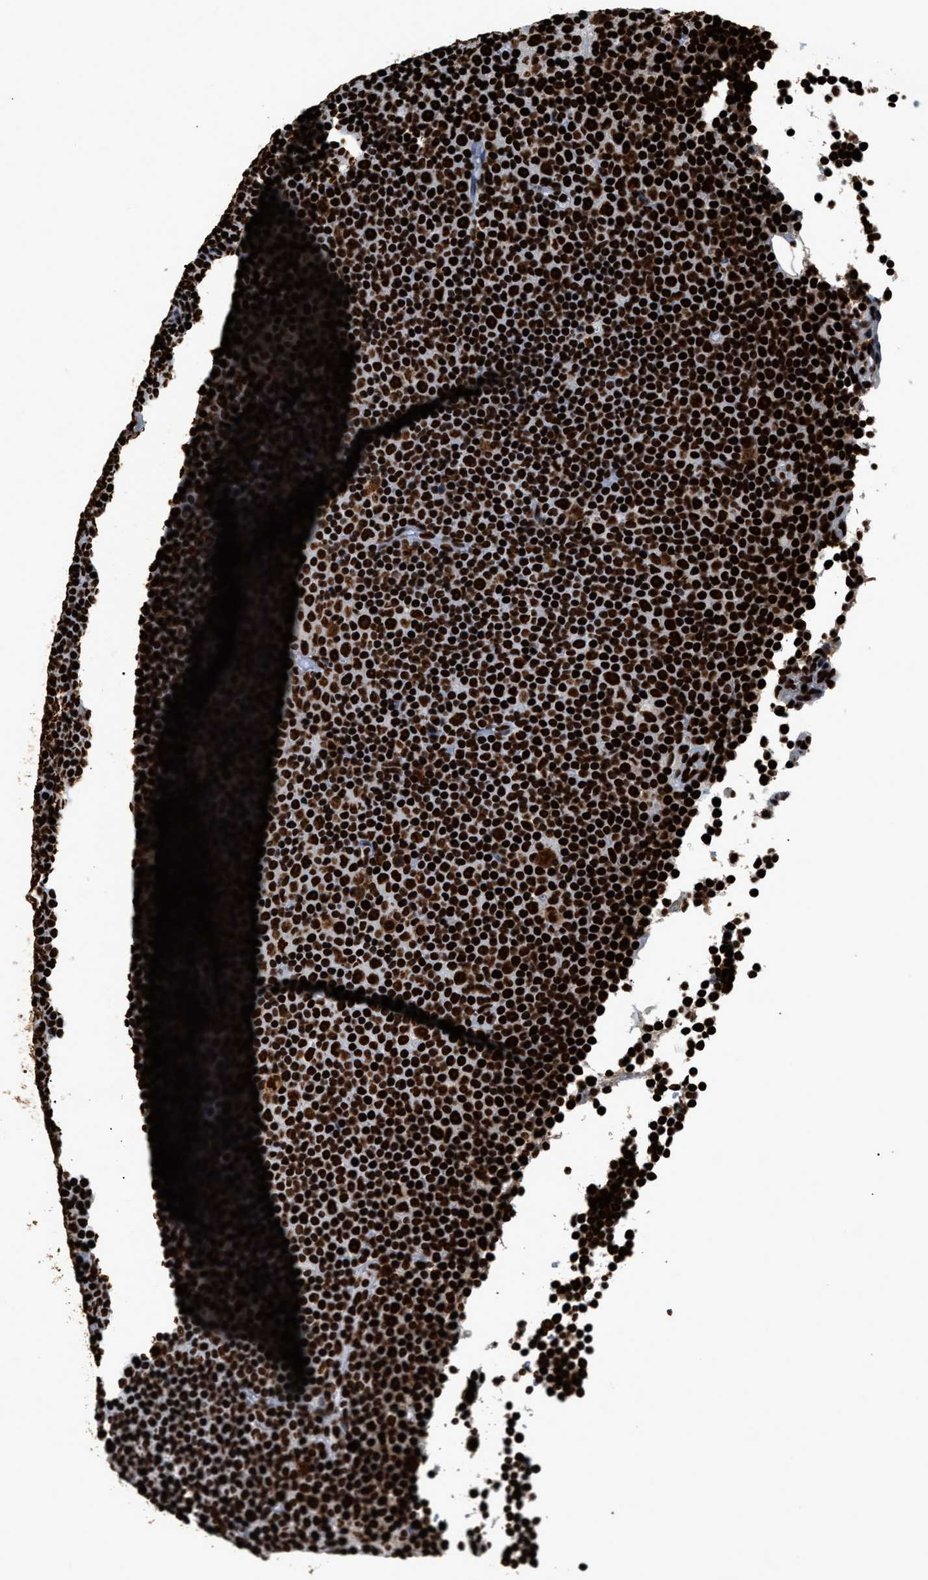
{"staining": {"intensity": "strong", "quantity": ">75%", "location": "nuclear"}, "tissue": "lymphoma", "cell_type": "Tumor cells", "image_type": "cancer", "snomed": [{"axis": "morphology", "description": "Malignant lymphoma, non-Hodgkin's type, Low grade"}, {"axis": "topography", "description": "Lymph node"}], "caption": "Immunohistochemical staining of low-grade malignant lymphoma, non-Hodgkin's type demonstrates strong nuclear protein positivity in about >75% of tumor cells. (IHC, brightfield microscopy, high magnification).", "gene": "HNRNPM", "patient": {"sex": "female", "age": 67}}